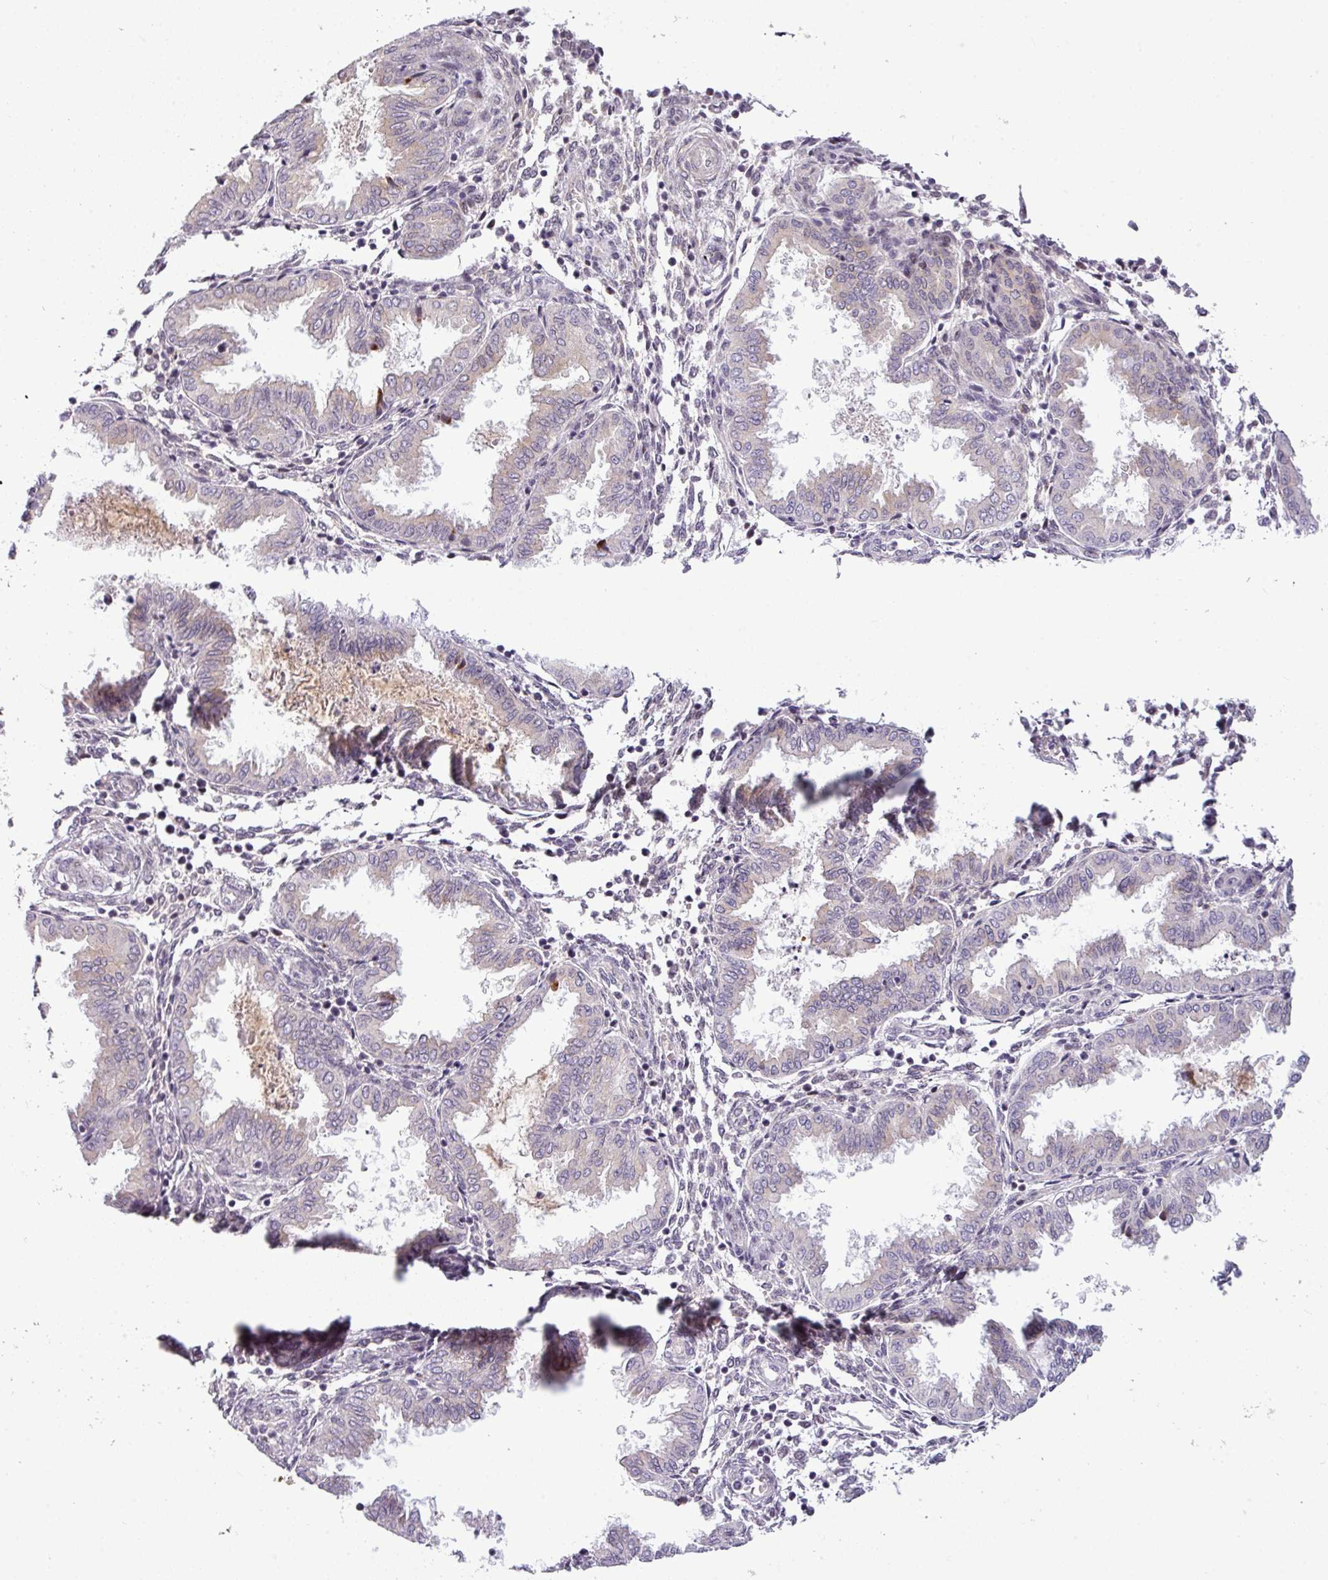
{"staining": {"intensity": "moderate", "quantity": "<25%", "location": "nuclear"}, "tissue": "endometrium", "cell_type": "Cells in endometrial stroma", "image_type": "normal", "snomed": [{"axis": "morphology", "description": "Normal tissue, NOS"}, {"axis": "topography", "description": "Endometrium"}], "caption": "Endometrium was stained to show a protein in brown. There is low levels of moderate nuclear expression in about <25% of cells in endometrial stroma. The protein of interest is stained brown, and the nuclei are stained in blue (DAB (3,3'-diaminobenzidine) IHC with brightfield microscopy, high magnification).", "gene": "SLC66A2", "patient": {"sex": "female", "age": 33}}